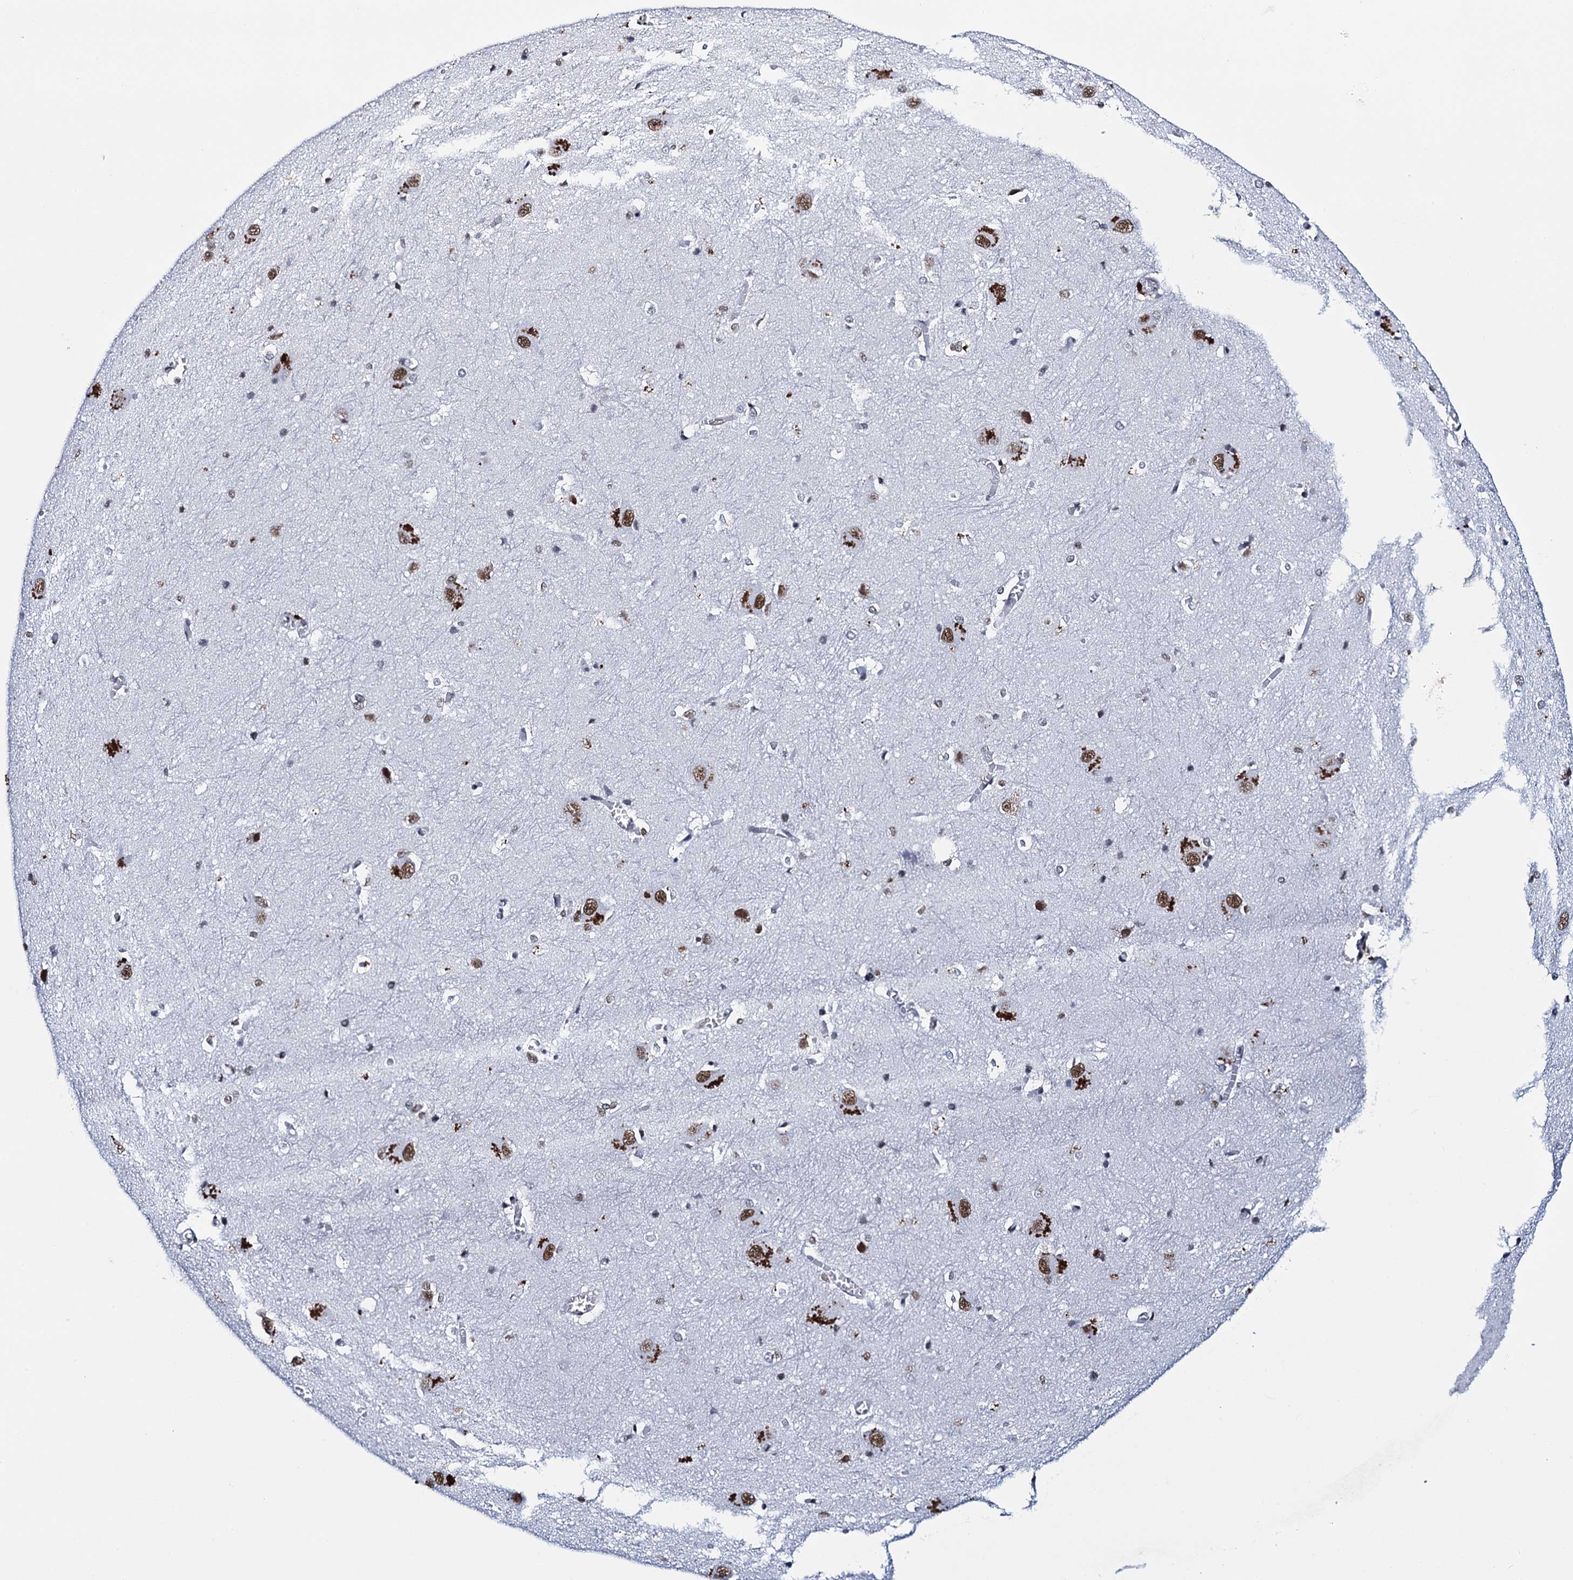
{"staining": {"intensity": "weak", "quantity": "25%-75%", "location": "nuclear"}, "tissue": "caudate", "cell_type": "Glial cells", "image_type": "normal", "snomed": [{"axis": "morphology", "description": "Normal tissue, NOS"}, {"axis": "topography", "description": "Lateral ventricle wall"}], "caption": "Glial cells exhibit low levels of weak nuclear positivity in about 25%-75% of cells in normal human caudate.", "gene": "HNRNPUL2", "patient": {"sex": "male", "age": 37}}